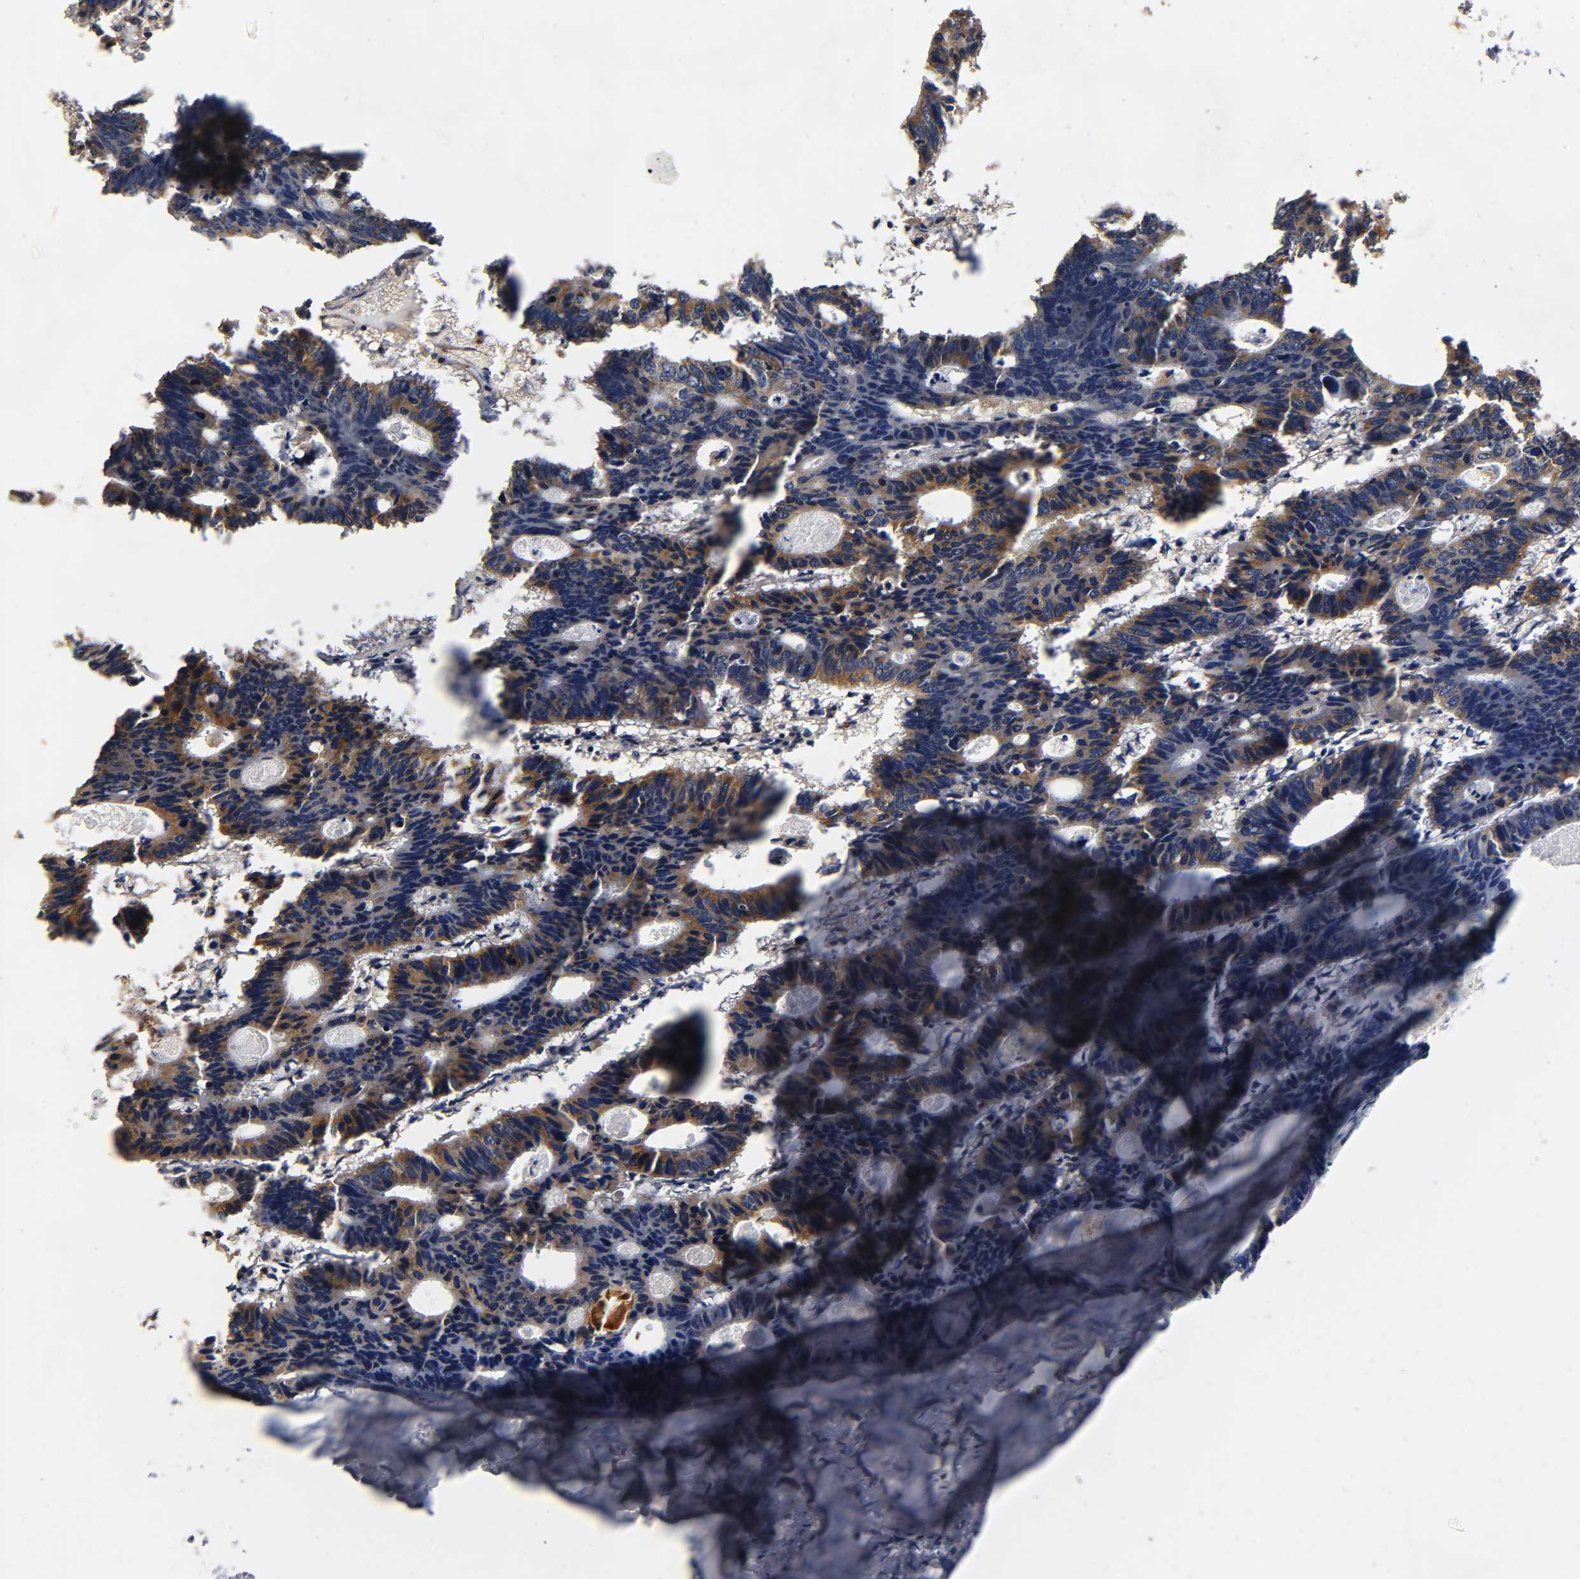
{"staining": {"intensity": "moderate", "quantity": "25%-75%", "location": "cytoplasmic/membranous"}, "tissue": "colorectal cancer", "cell_type": "Tumor cells", "image_type": "cancer", "snomed": [{"axis": "morphology", "description": "Adenocarcinoma, NOS"}, {"axis": "topography", "description": "Colon"}], "caption": "Human adenocarcinoma (colorectal) stained with a protein marker reveals moderate staining in tumor cells.", "gene": "SCAP", "patient": {"sex": "female", "age": 55}}